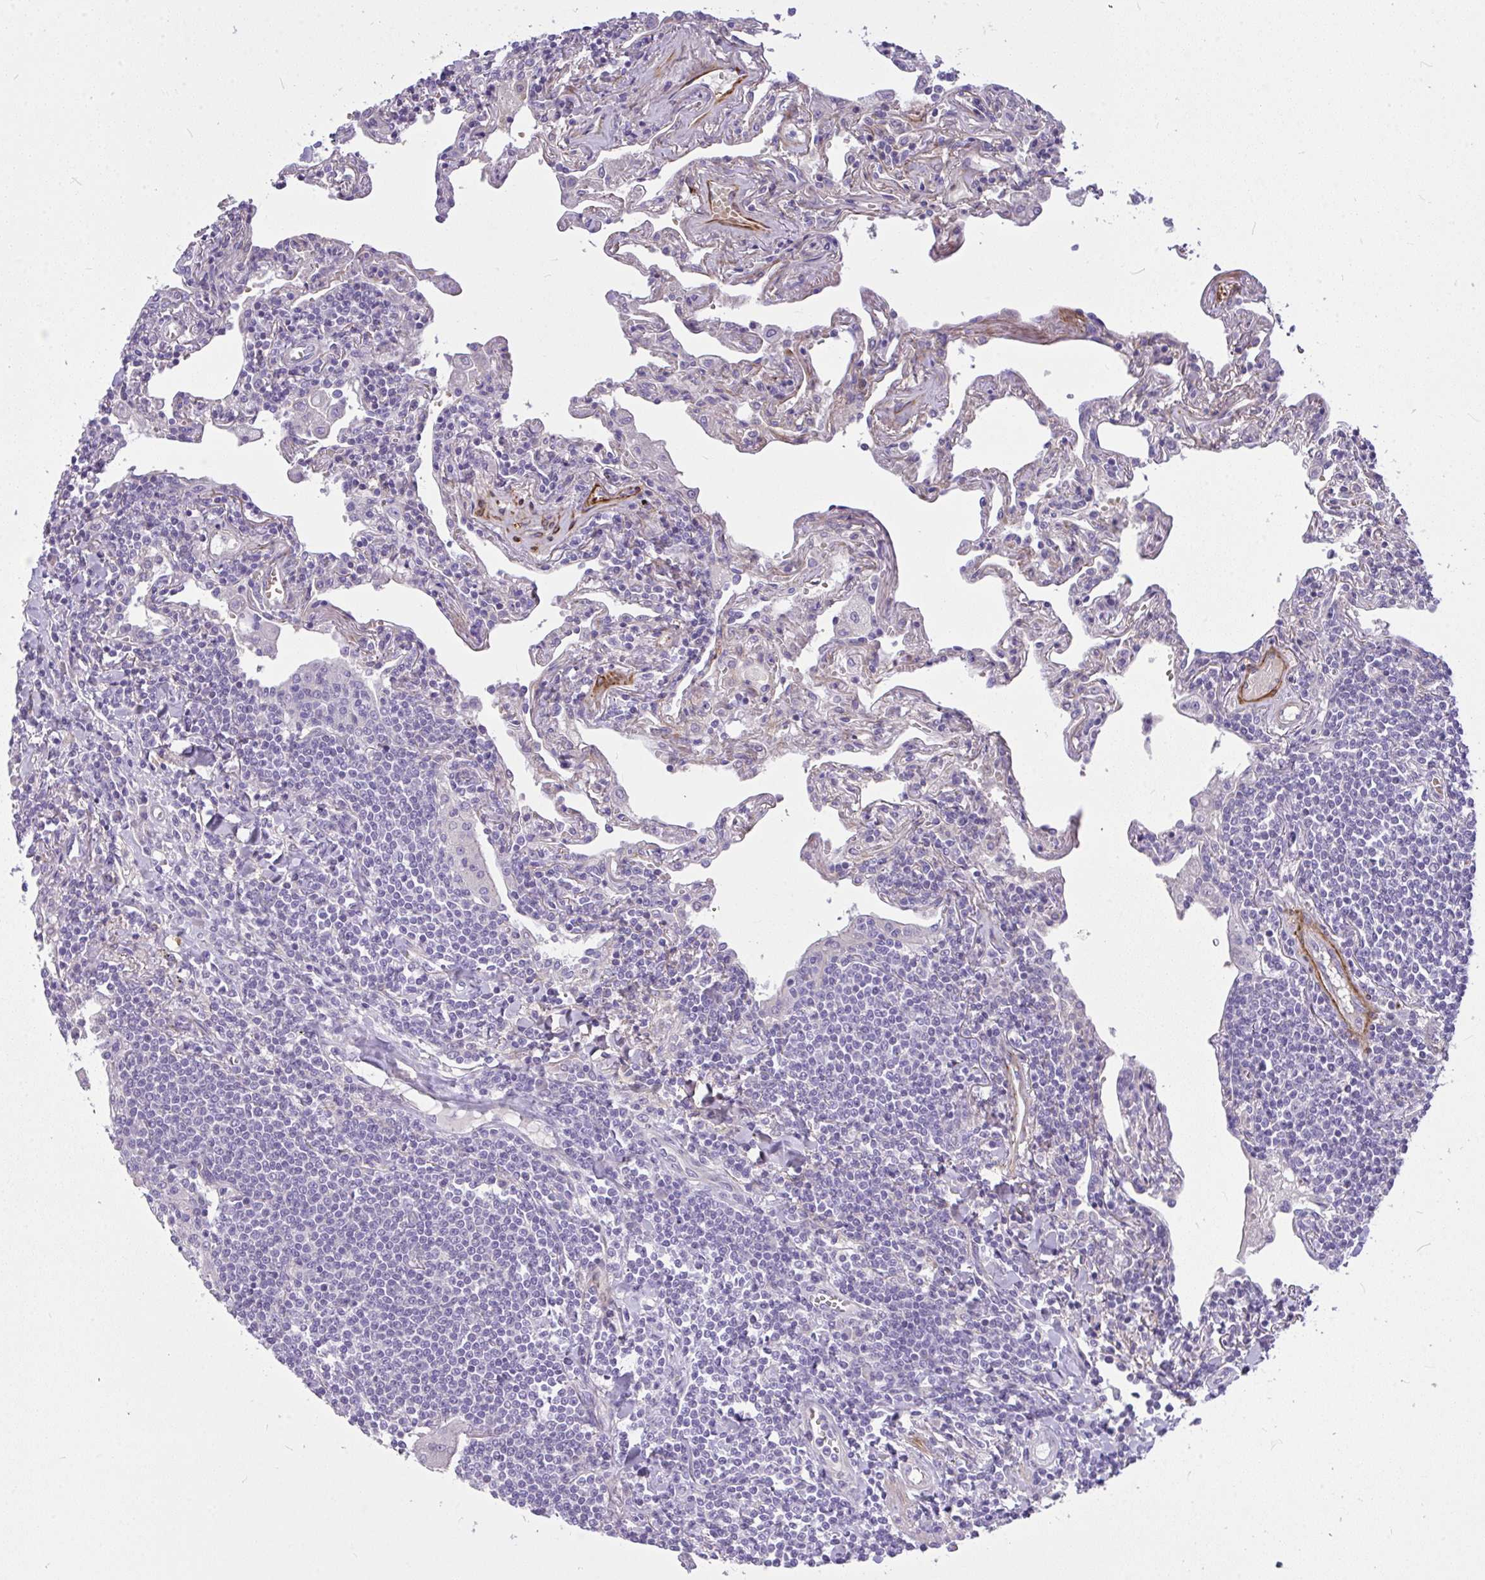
{"staining": {"intensity": "negative", "quantity": "none", "location": "none"}, "tissue": "lymphoma", "cell_type": "Tumor cells", "image_type": "cancer", "snomed": [{"axis": "morphology", "description": "Malignant lymphoma, non-Hodgkin's type, Low grade"}, {"axis": "topography", "description": "Lung"}], "caption": "Immunohistochemistry image of neoplastic tissue: human low-grade malignant lymphoma, non-Hodgkin's type stained with DAB (3,3'-diaminobenzidine) exhibits no significant protein expression in tumor cells. Brightfield microscopy of IHC stained with DAB (brown) and hematoxylin (blue), captured at high magnification.", "gene": "MOCS1", "patient": {"sex": "female", "age": 71}}